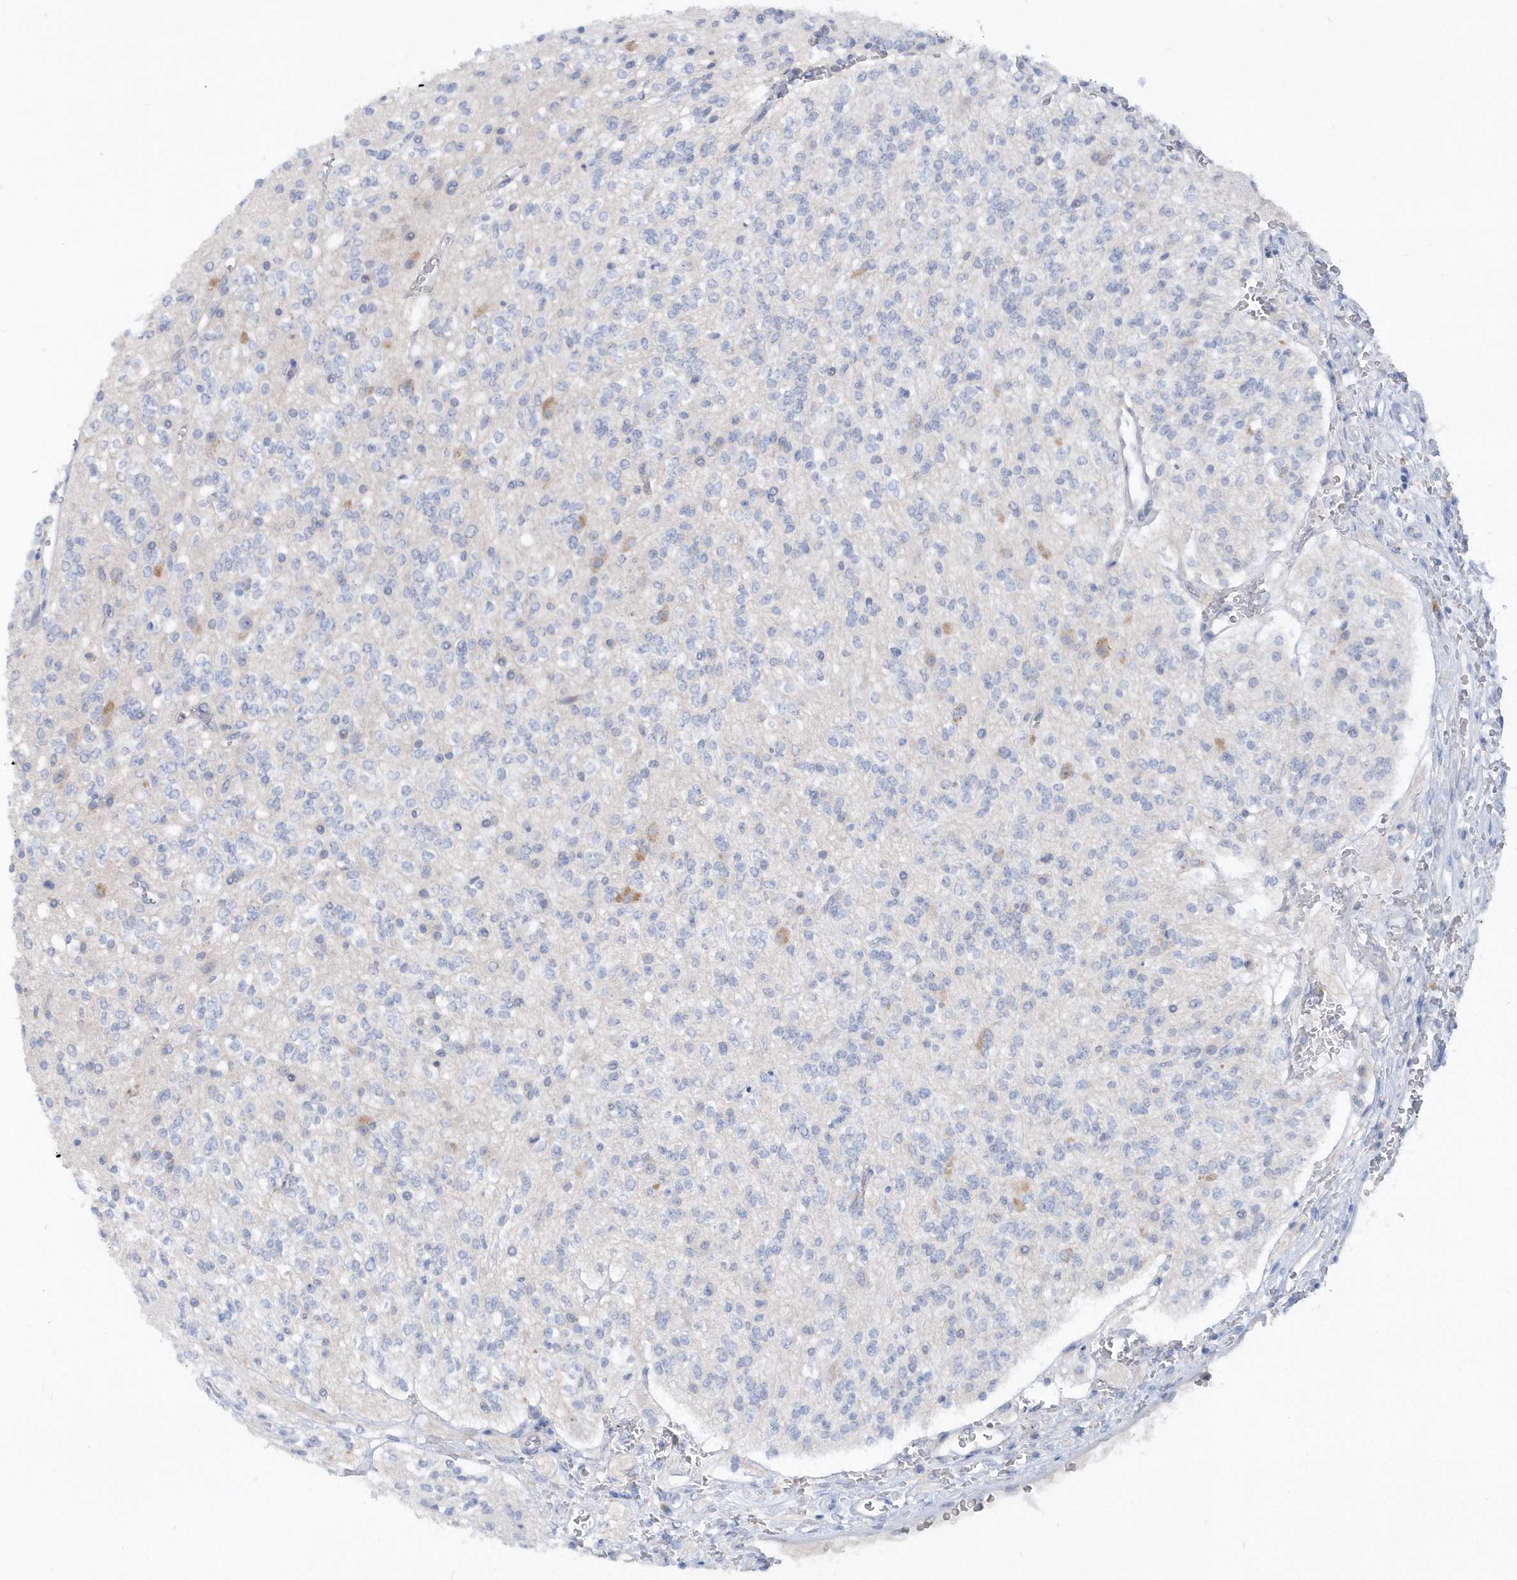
{"staining": {"intensity": "negative", "quantity": "none", "location": "none"}, "tissue": "glioma", "cell_type": "Tumor cells", "image_type": "cancer", "snomed": [{"axis": "morphology", "description": "Glioma, malignant, High grade"}, {"axis": "topography", "description": "Brain"}], "caption": "The image displays no significant expression in tumor cells of malignant glioma (high-grade). (DAB immunohistochemistry visualized using brightfield microscopy, high magnification).", "gene": "RPE", "patient": {"sex": "male", "age": 34}}